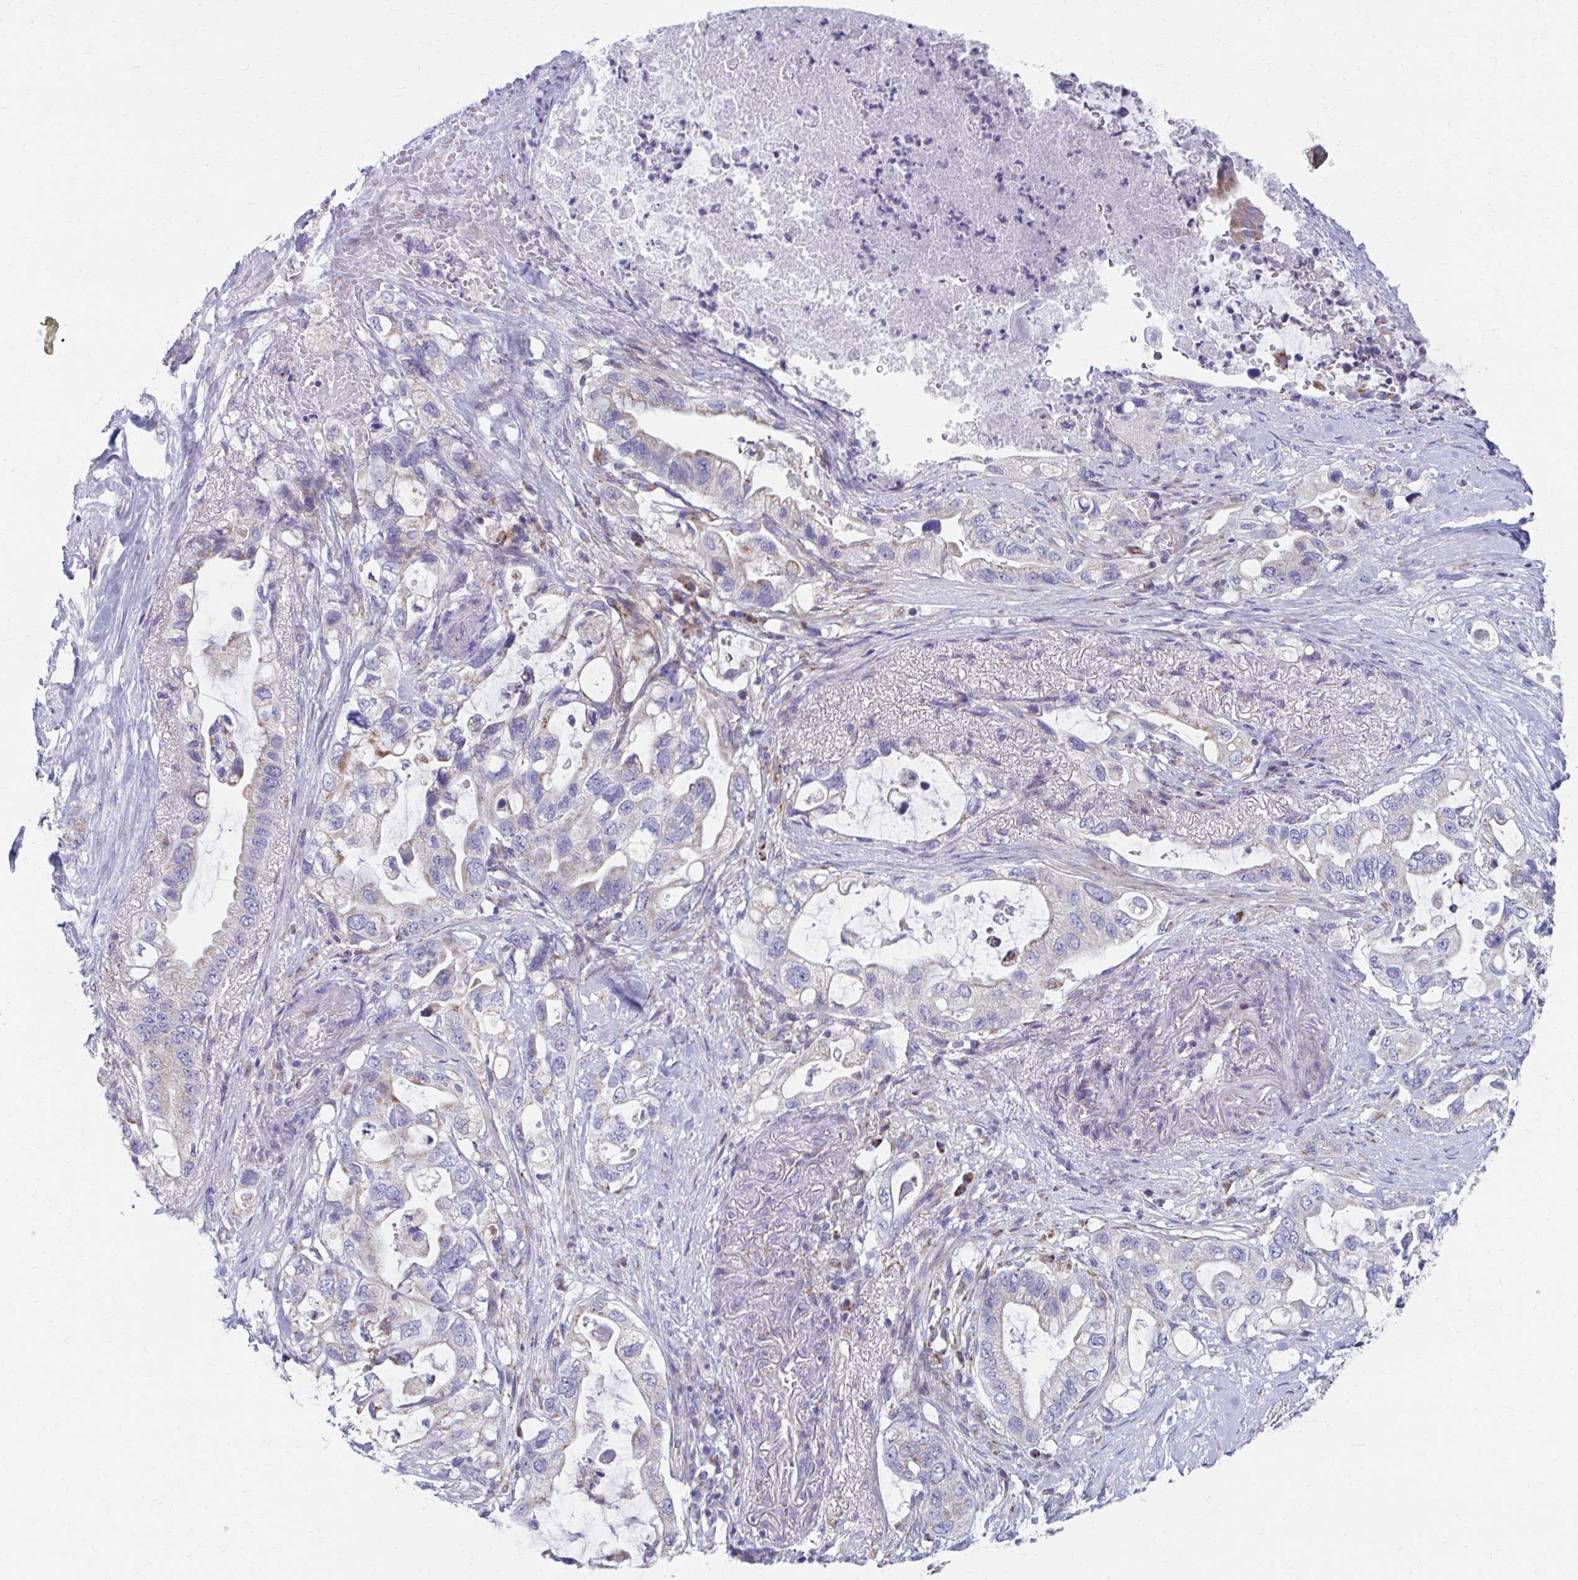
{"staining": {"intensity": "weak", "quantity": "25%-75%", "location": "cytoplasmic/membranous"}, "tissue": "pancreatic cancer", "cell_type": "Tumor cells", "image_type": "cancer", "snomed": [{"axis": "morphology", "description": "Adenocarcinoma, NOS"}, {"axis": "topography", "description": "Pancreas"}], "caption": "IHC of adenocarcinoma (pancreatic) displays low levels of weak cytoplasmic/membranous positivity in approximately 25%-75% of tumor cells.", "gene": "RCC1L", "patient": {"sex": "female", "age": 72}}